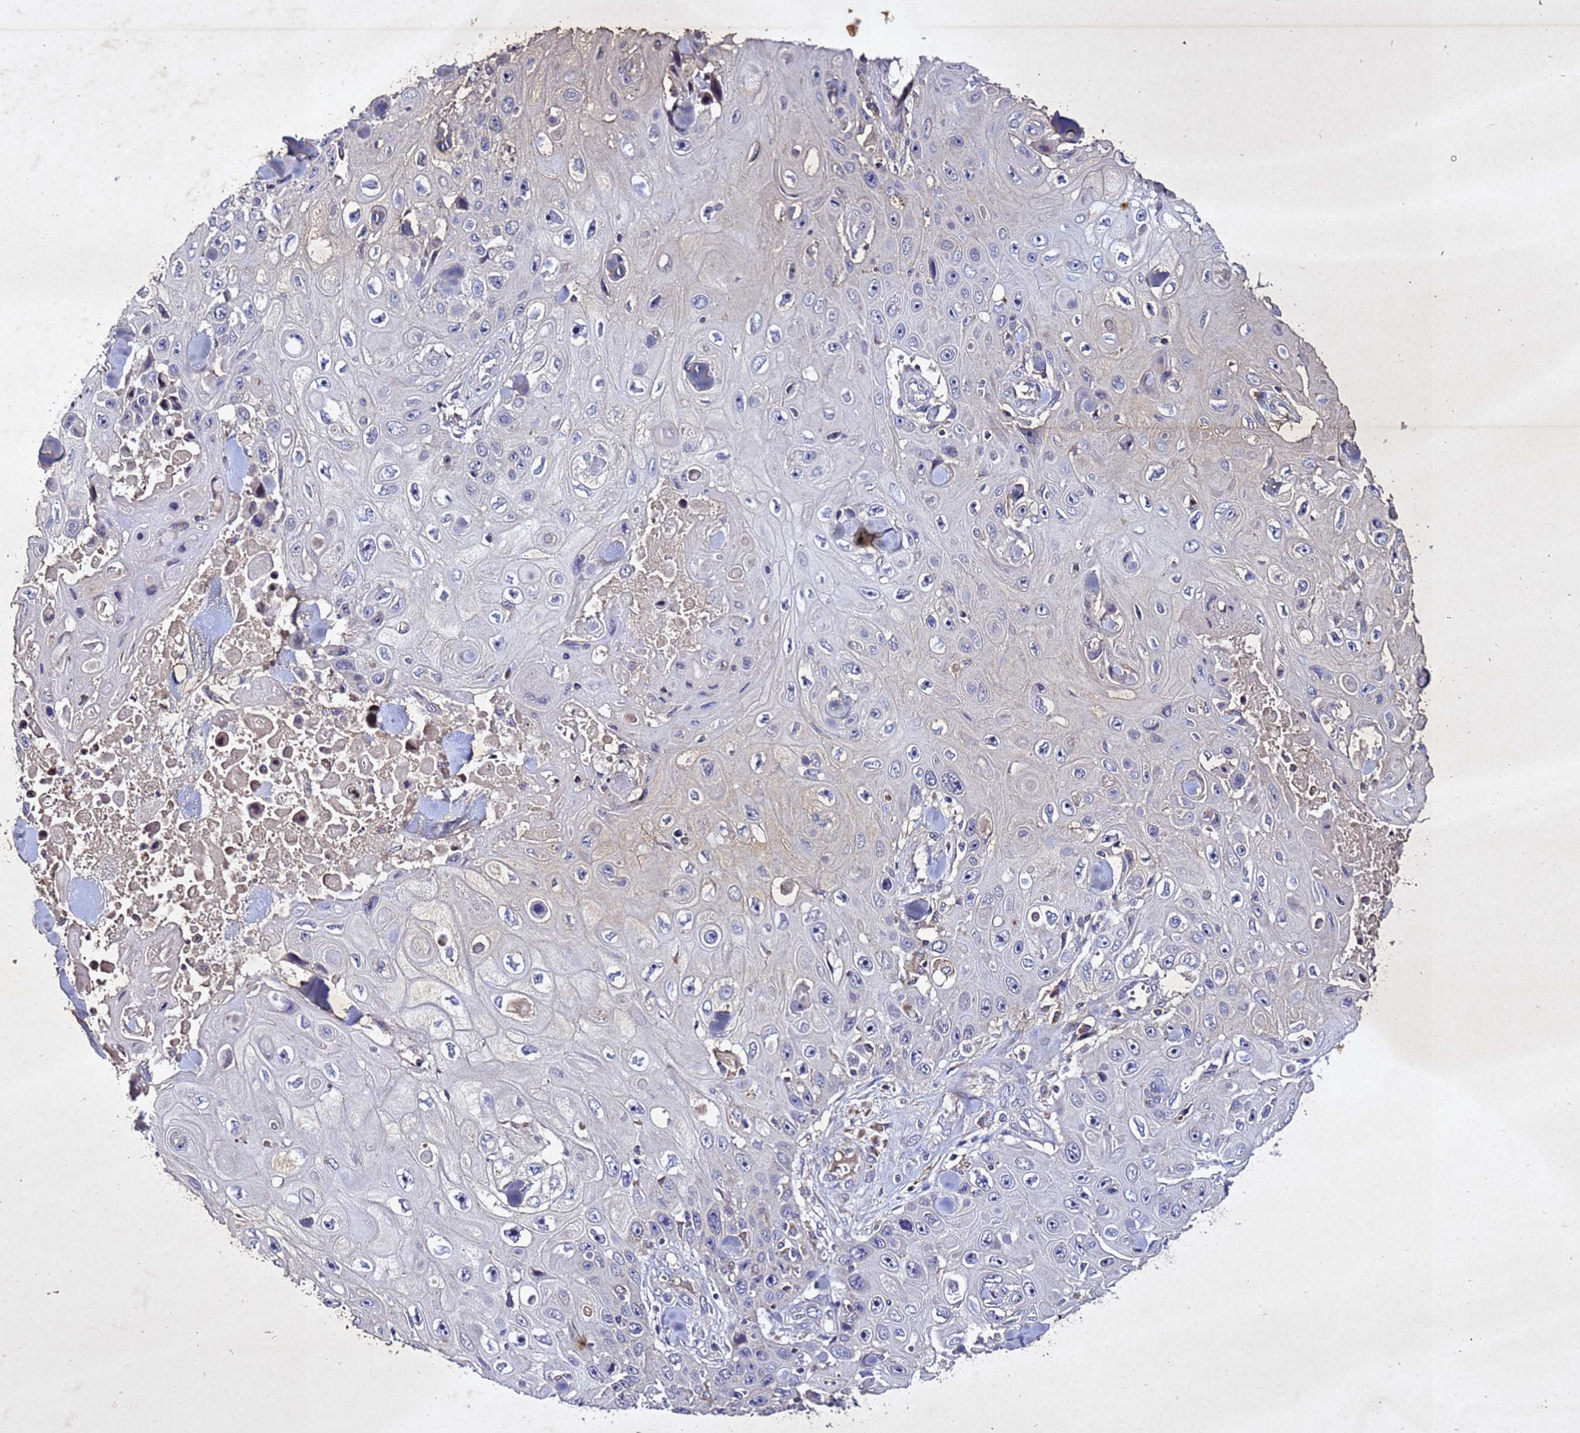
{"staining": {"intensity": "negative", "quantity": "none", "location": "none"}, "tissue": "skin cancer", "cell_type": "Tumor cells", "image_type": "cancer", "snomed": [{"axis": "morphology", "description": "Squamous cell carcinoma, NOS"}, {"axis": "topography", "description": "Skin"}], "caption": "Immunohistochemical staining of human squamous cell carcinoma (skin) reveals no significant expression in tumor cells.", "gene": "SV2B", "patient": {"sex": "male", "age": 82}}